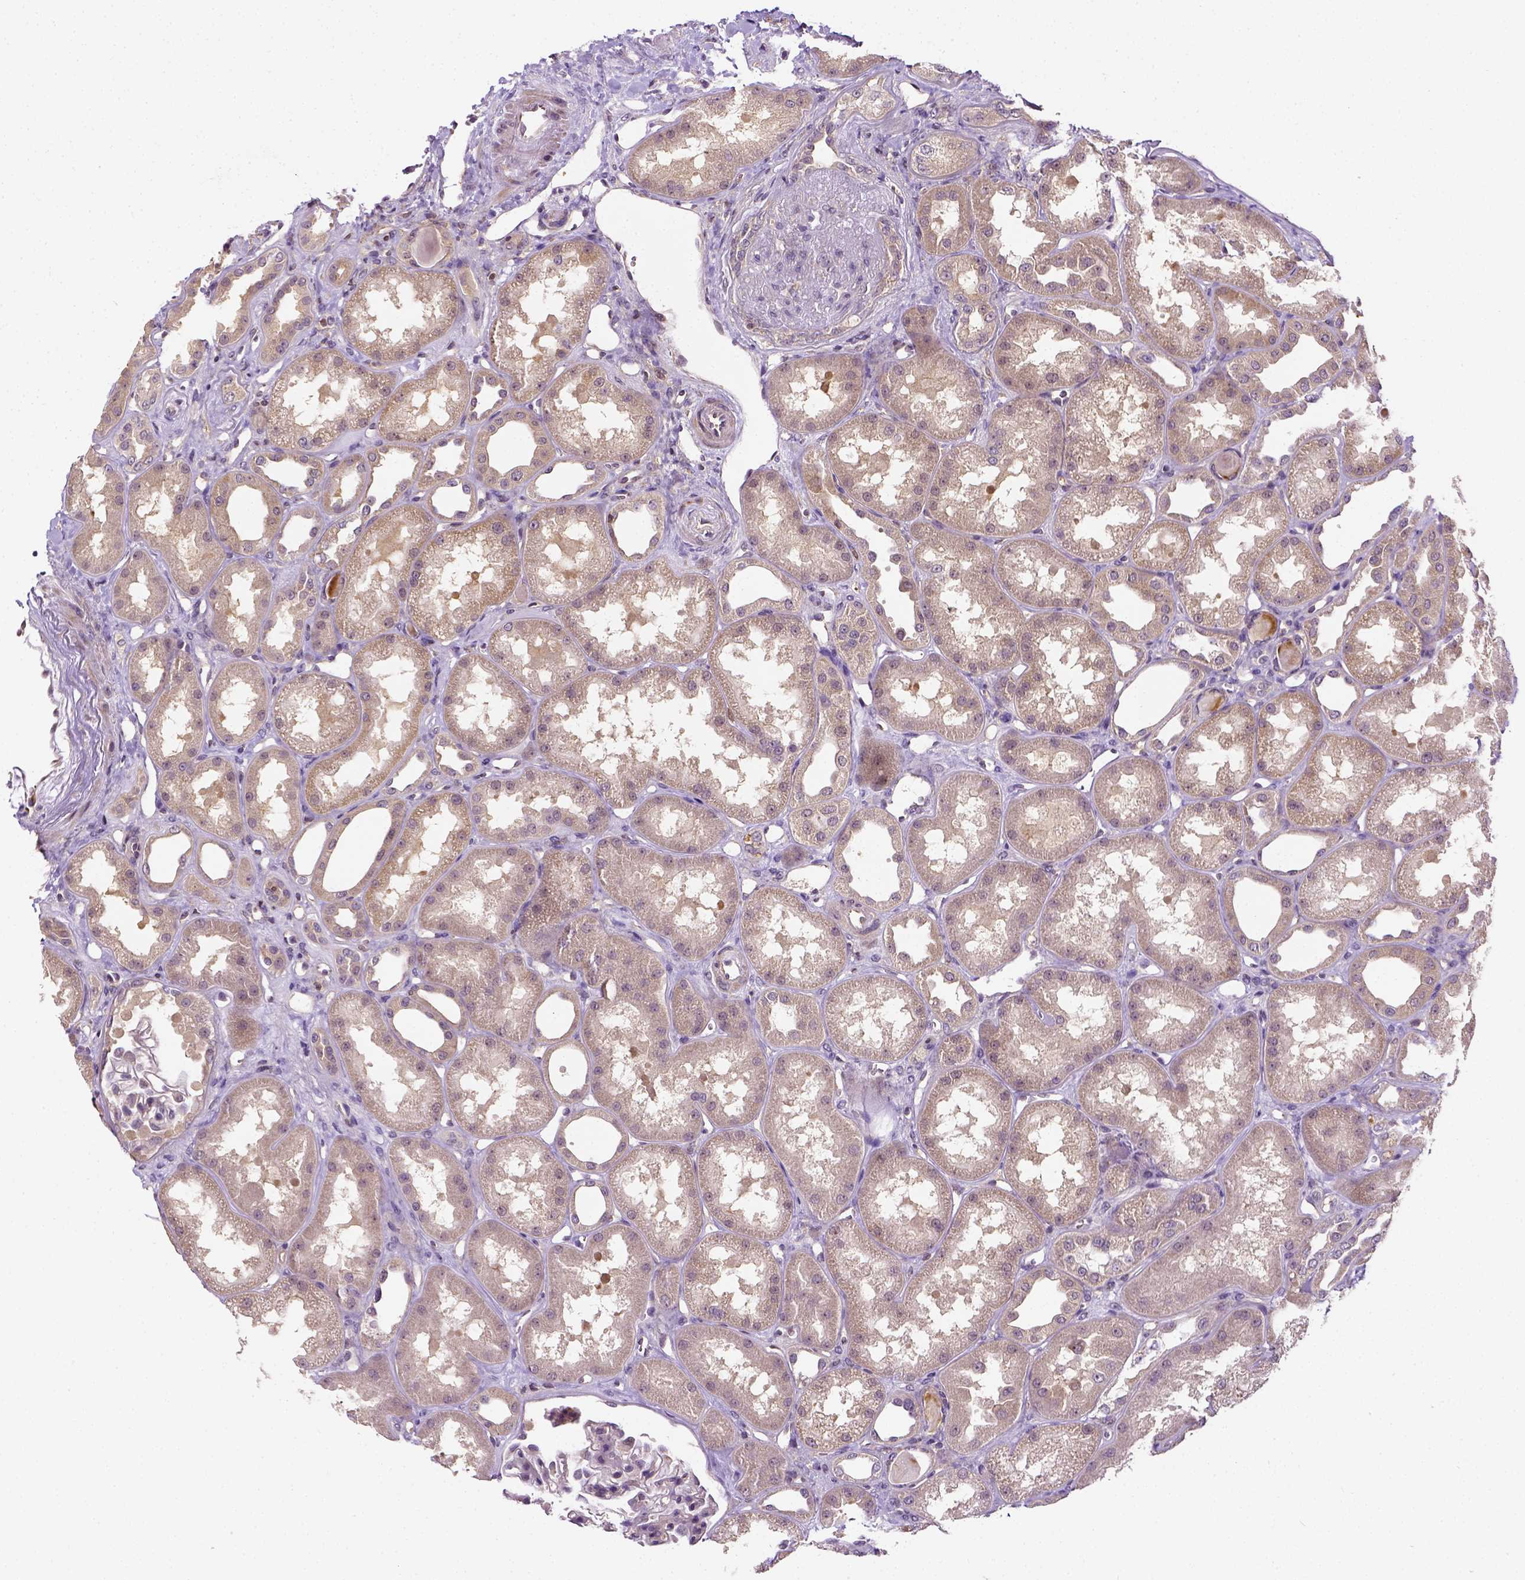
{"staining": {"intensity": "negative", "quantity": "none", "location": "none"}, "tissue": "kidney", "cell_type": "Cells in glomeruli", "image_type": "normal", "snomed": [{"axis": "morphology", "description": "Normal tissue, NOS"}, {"axis": "topography", "description": "Kidney"}], "caption": "Immunohistochemistry (IHC) histopathology image of unremarkable human kidney stained for a protein (brown), which demonstrates no staining in cells in glomeruli.", "gene": "MATK", "patient": {"sex": "male", "age": 61}}